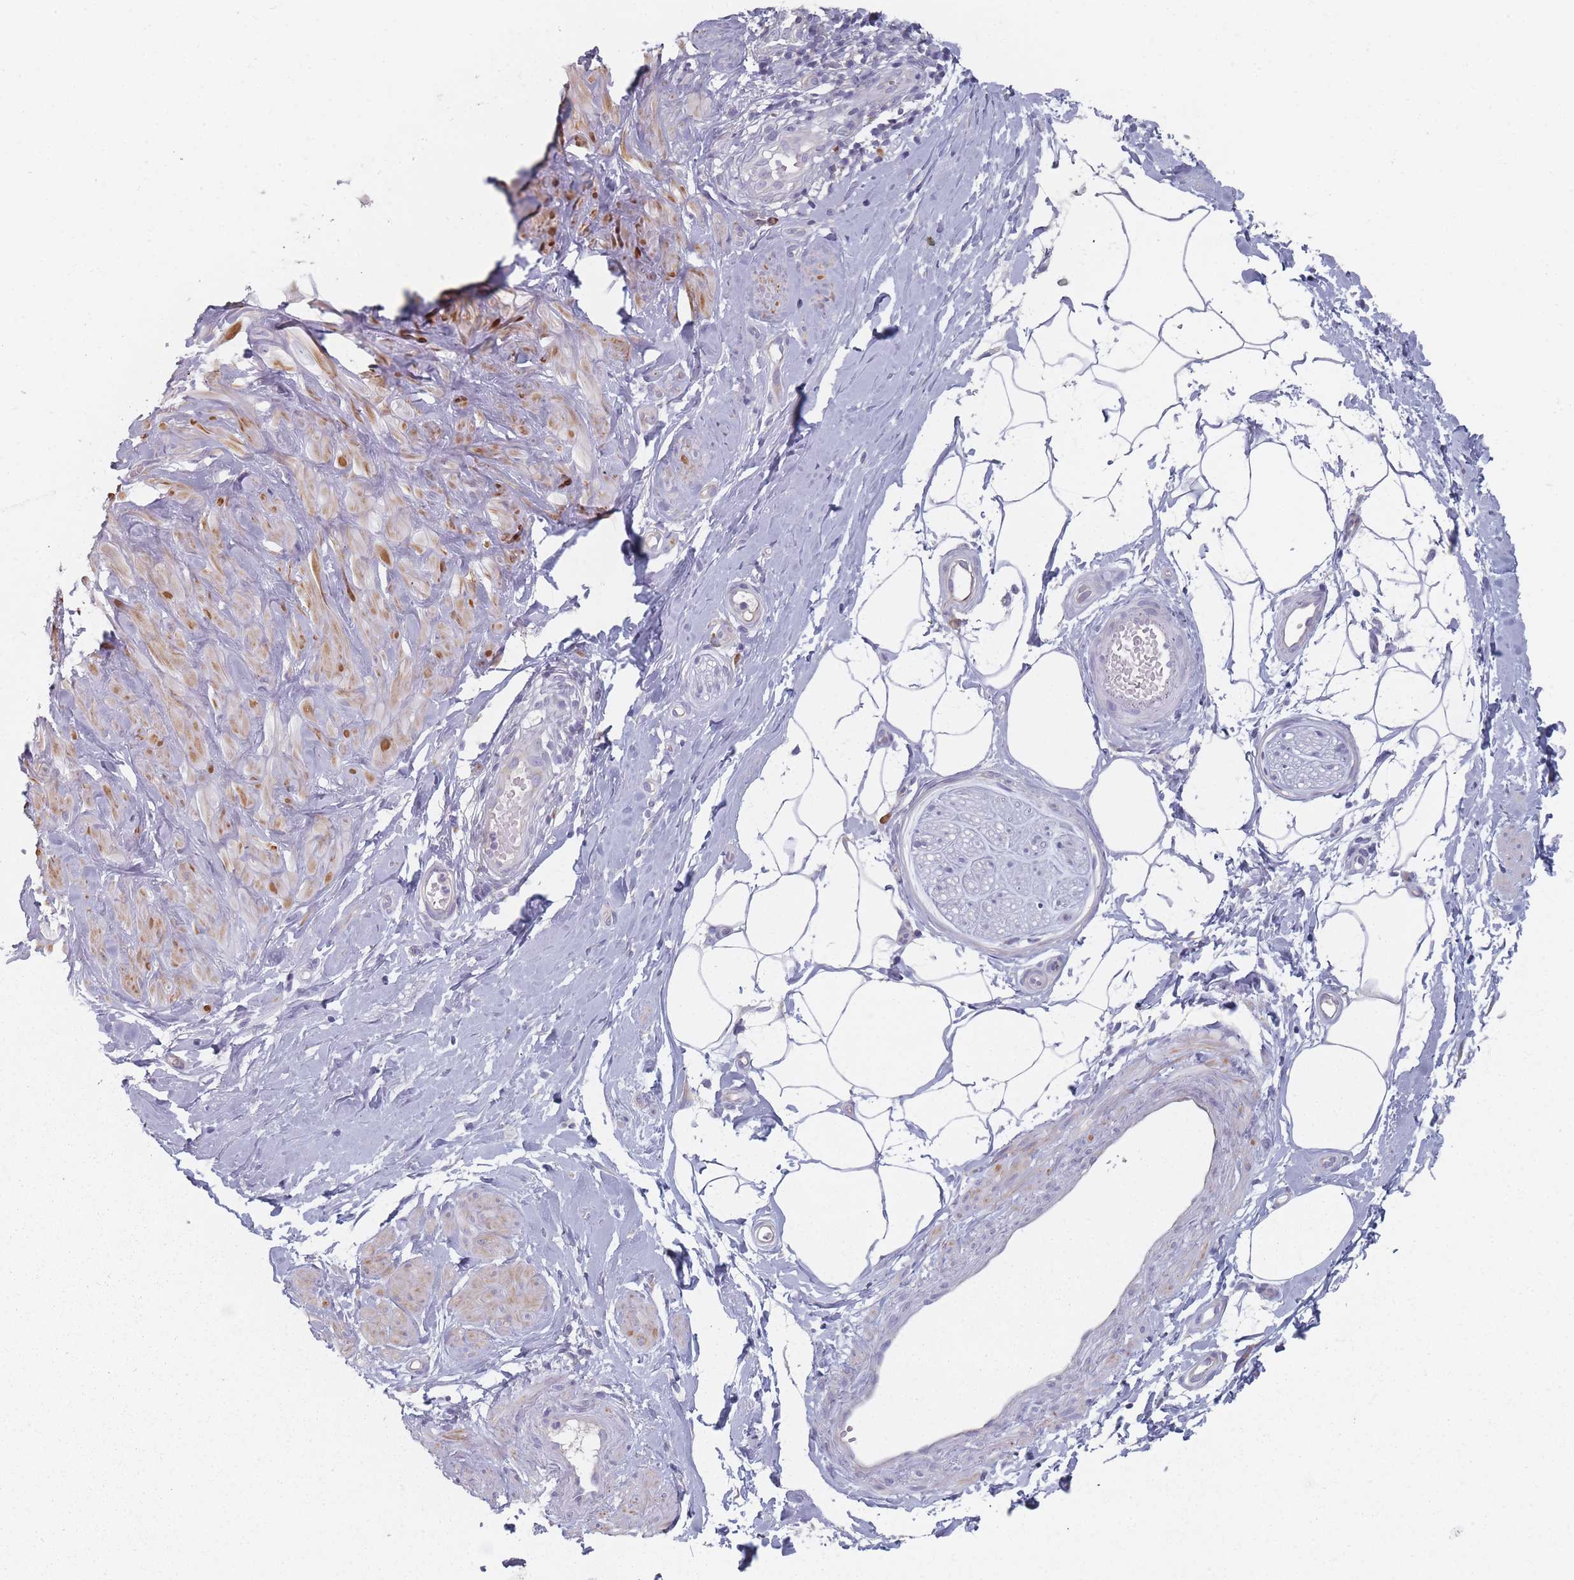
{"staining": {"intensity": "negative", "quantity": "none", "location": "none"}, "tissue": "adipose tissue", "cell_type": "Adipocytes", "image_type": "normal", "snomed": [{"axis": "morphology", "description": "Normal tissue, NOS"}, {"axis": "topography", "description": "Soft tissue"}, {"axis": "topography", "description": "Adipose tissue"}, {"axis": "topography", "description": "Vascular tissue"}, {"axis": "topography", "description": "Peripheral nerve tissue"}], "caption": "Micrograph shows no protein expression in adipocytes of normal adipose tissue. The staining was performed using DAB (3,3'-diaminobenzidine) to visualize the protein expression in brown, while the nuclei were stained in blue with hematoxylin (Magnification: 20x).", "gene": "CACNG5", "patient": {"sex": "male", "age": 74}}